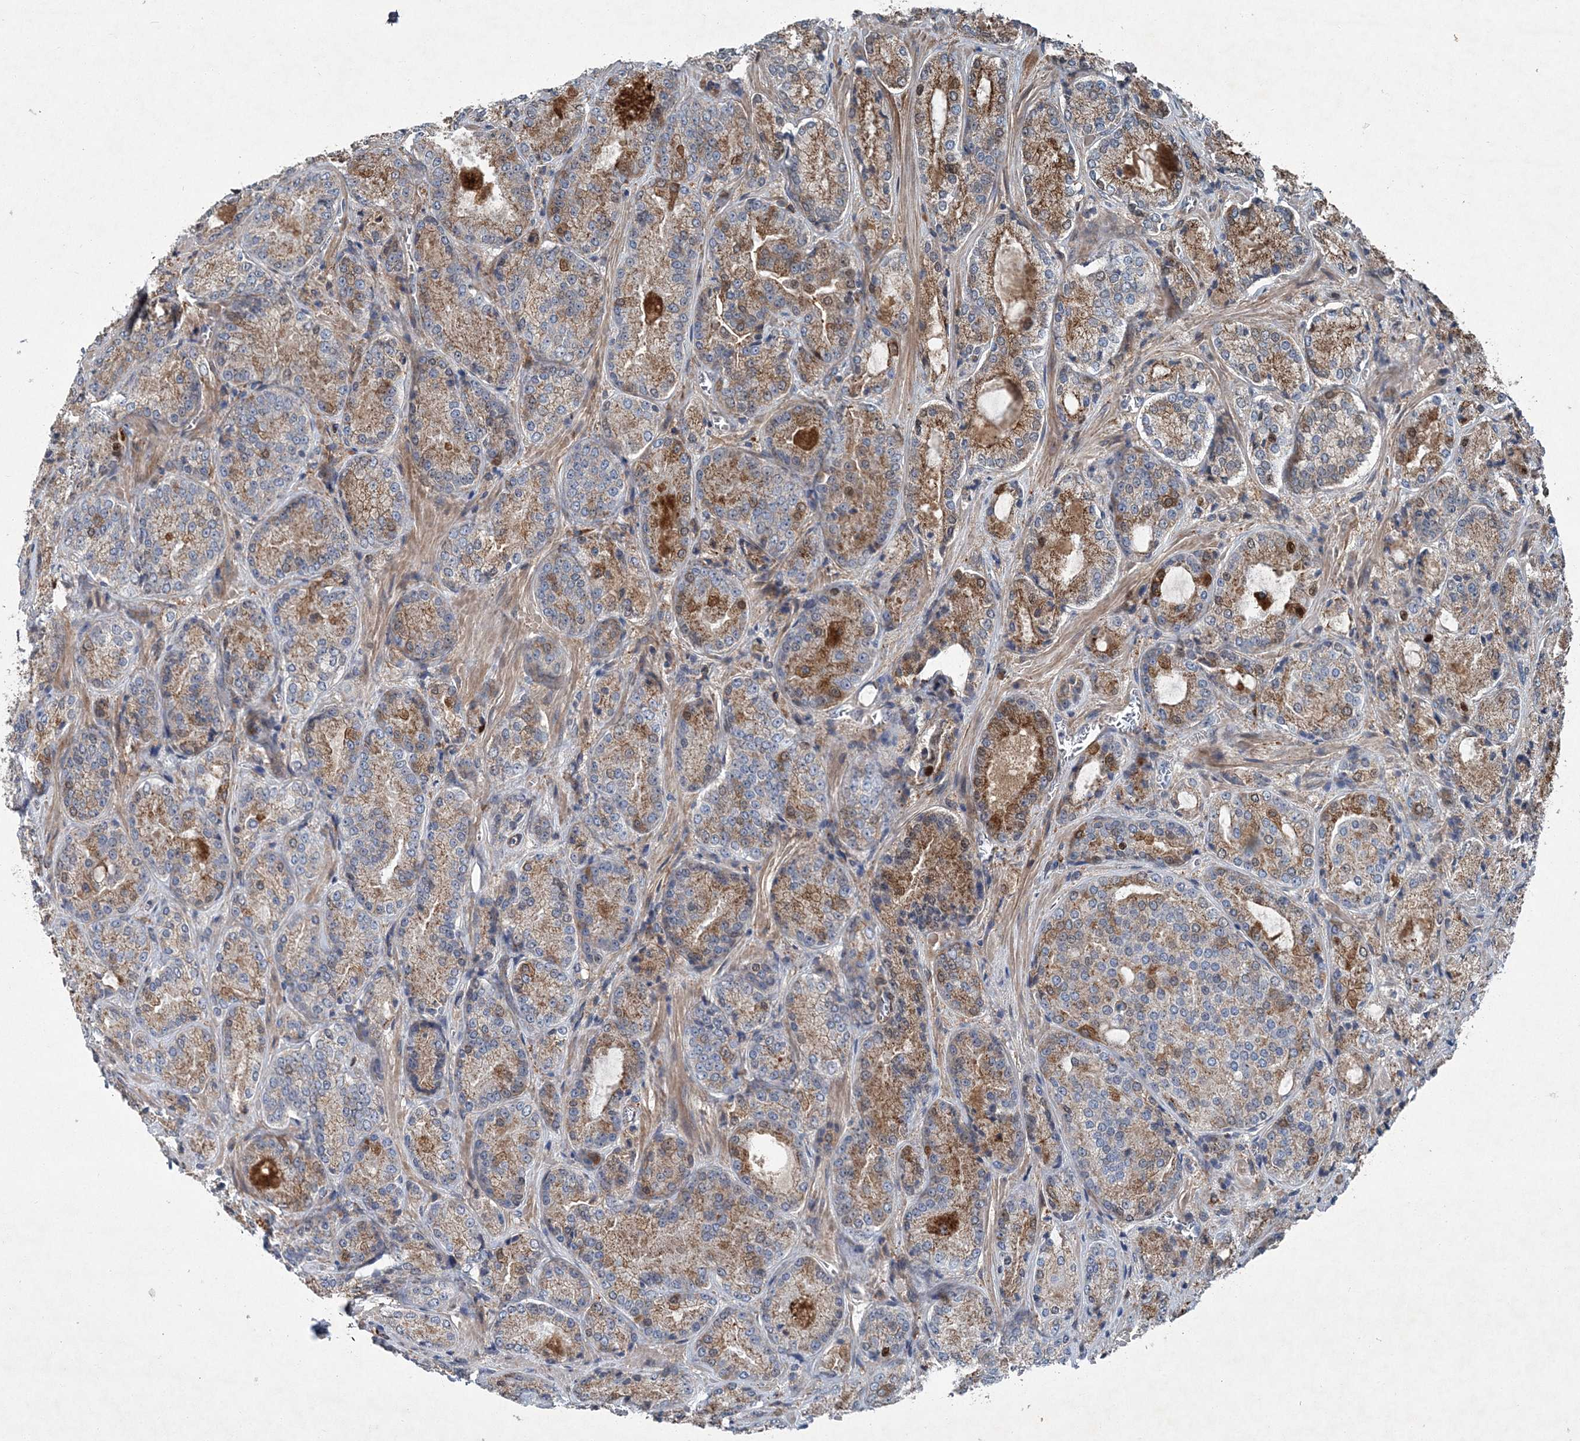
{"staining": {"intensity": "moderate", "quantity": ">75%", "location": "cytoplasmic/membranous"}, "tissue": "prostate cancer", "cell_type": "Tumor cells", "image_type": "cancer", "snomed": [{"axis": "morphology", "description": "Adenocarcinoma, Low grade"}, {"axis": "topography", "description": "Prostate"}], "caption": "Immunohistochemical staining of prostate cancer (low-grade adenocarcinoma) reveals medium levels of moderate cytoplasmic/membranous protein staining in approximately >75% of tumor cells.", "gene": "SPOPL", "patient": {"sex": "male", "age": 74}}